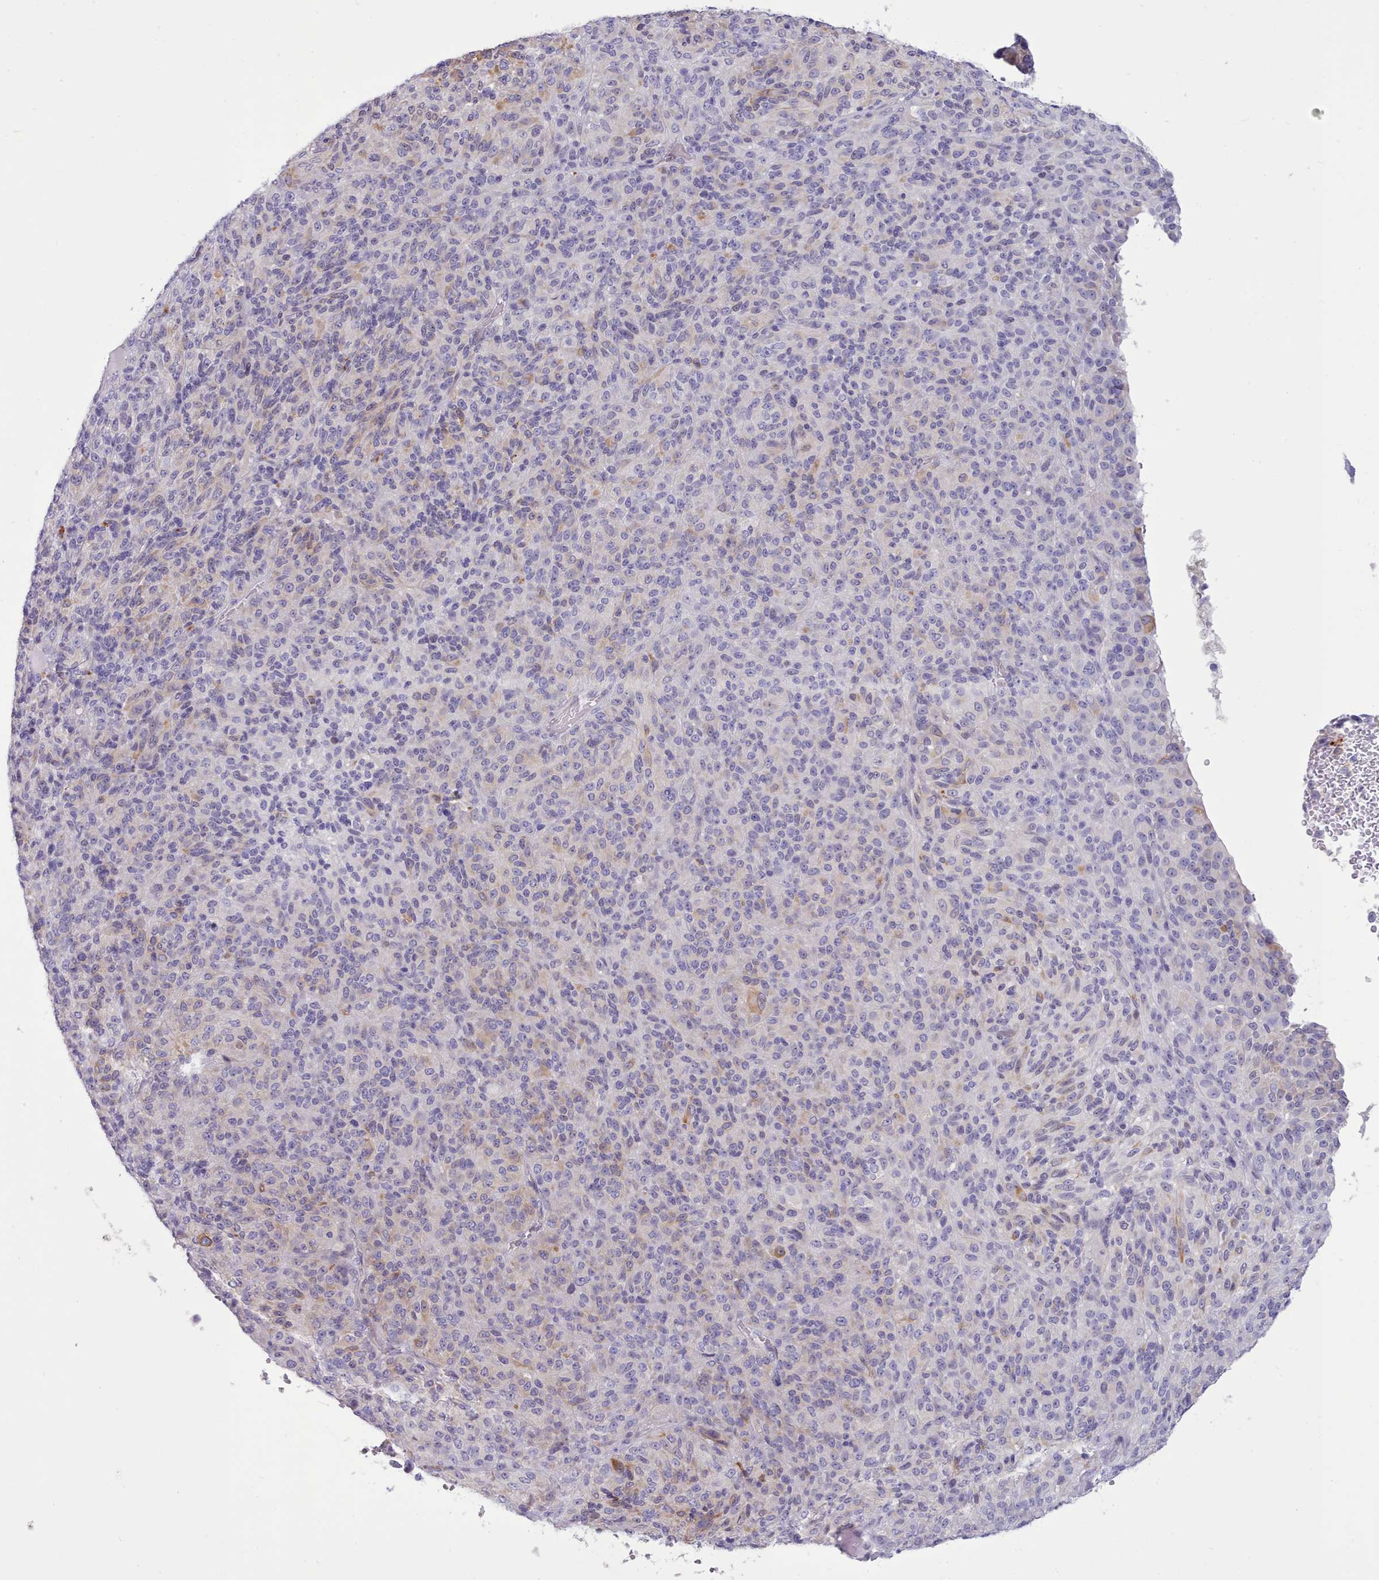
{"staining": {"intensity": "weak", "quantity": "<25%", "location": "cytoplasmic/membranous"}, "tissue": "melanoma", "cell_type": "Tumor cells", "image_type": "cancer", "snomed": [{"axis": "morphology", "description": "Malignant melanoma, Metastatic site"}, {"axis": "topography", "description": "Brain"}], "caption": "This is an IHC micrograph of melanoma. There is no positivity in tumor cells.", "gene": "TMEM253", "patient": {"sex": "female", "age": 56}}